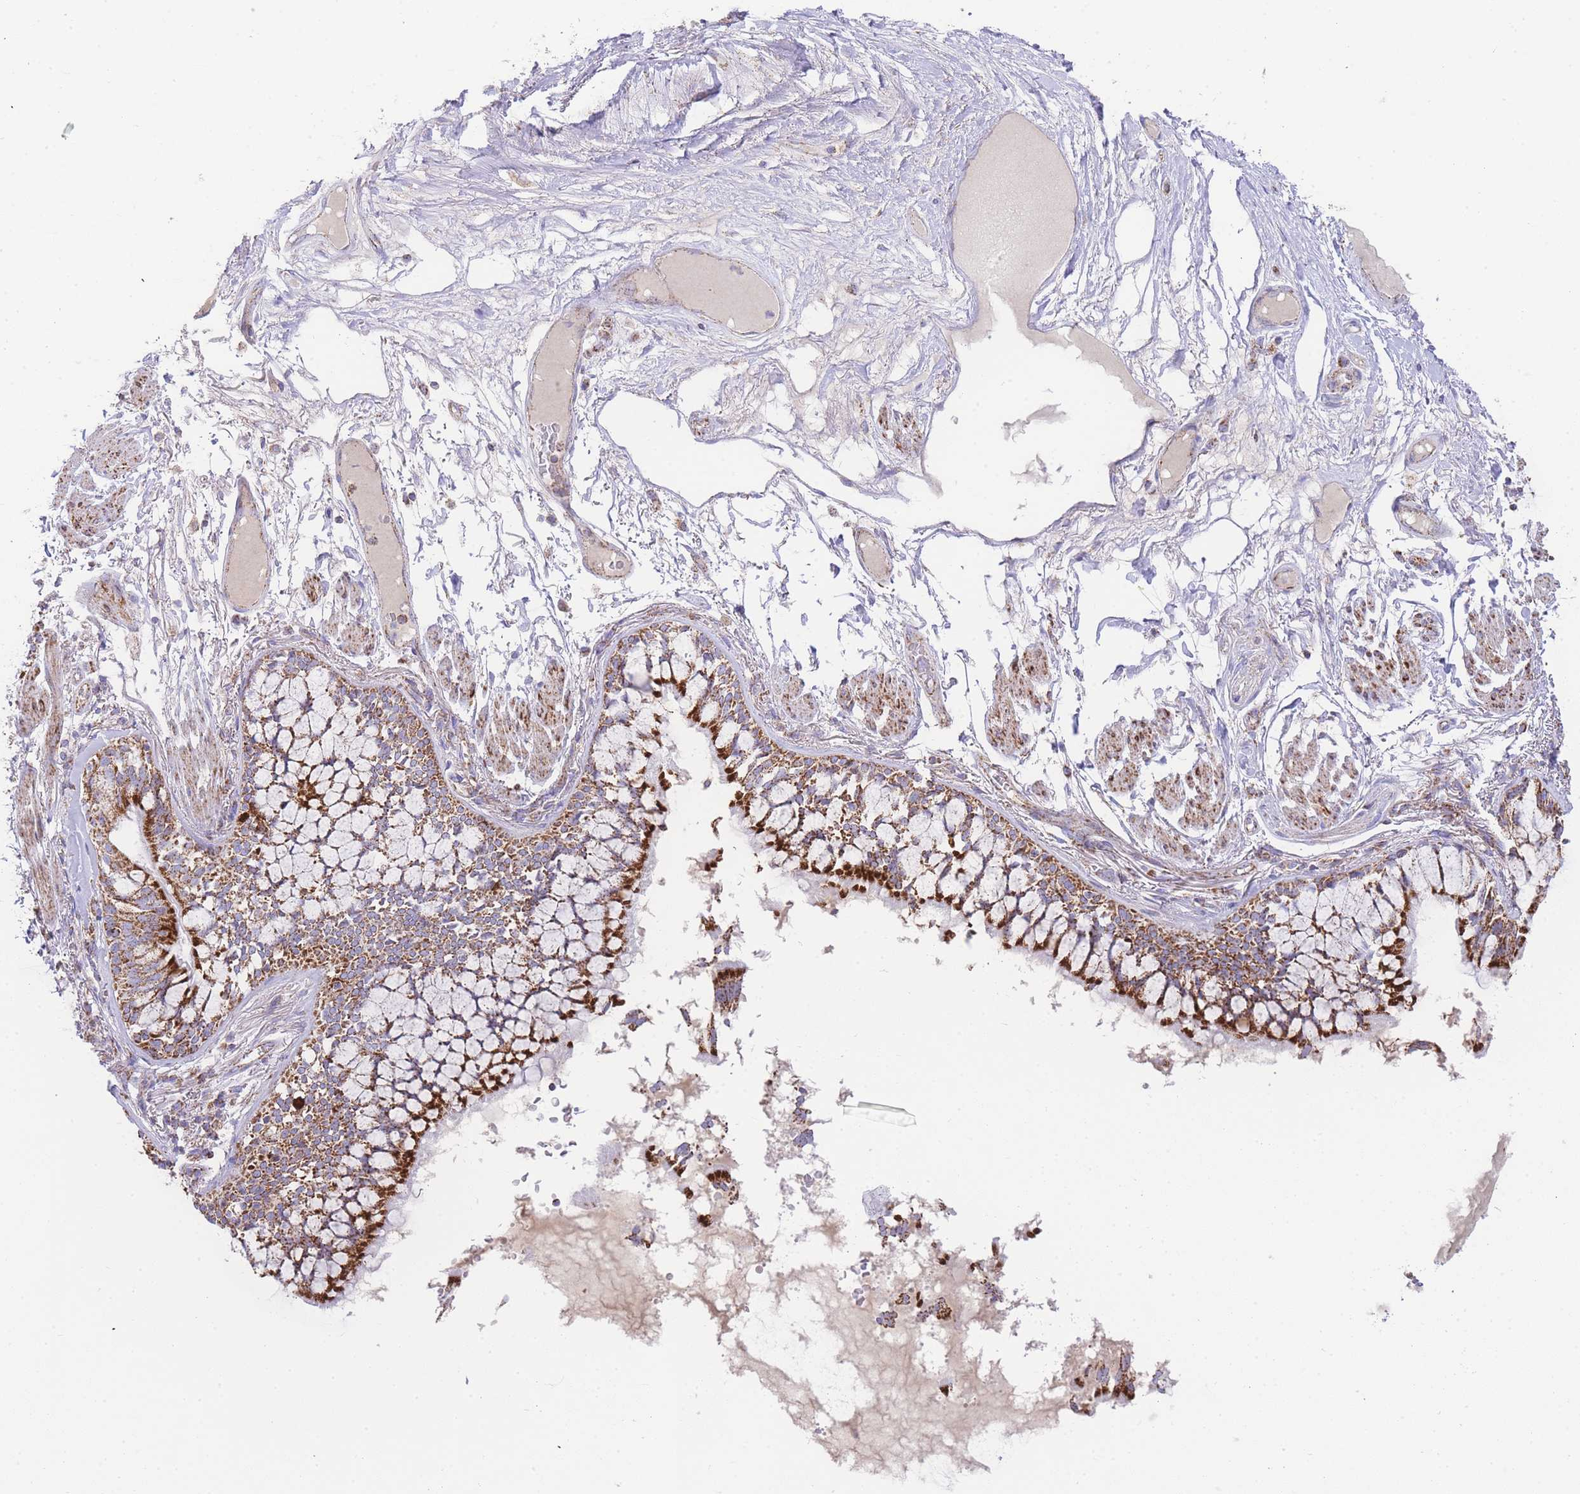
{"staining": {"intensity": "strong", "quantity": ">75%", "location": "cytoplasmic/membranous"}, "tissue": "bronchus", "cell_type": "Respiratory epithelial cells", "image_type": "normal", "snomed": [{"axis": "morphology", "description": "Normal tissue, NOS"}, {"axis": "topography", "description": "Bronchus"}], "caption": "High-power microscopy captured an immunohistochemistry (IHC) image of unremarkable bronchus, revealing strong cytoplasmic/membranous staining in approximately >75% of respiratory epithelial cells.", "gene": "GSTM1", "patient": {"sex": "male", "age": 70}}